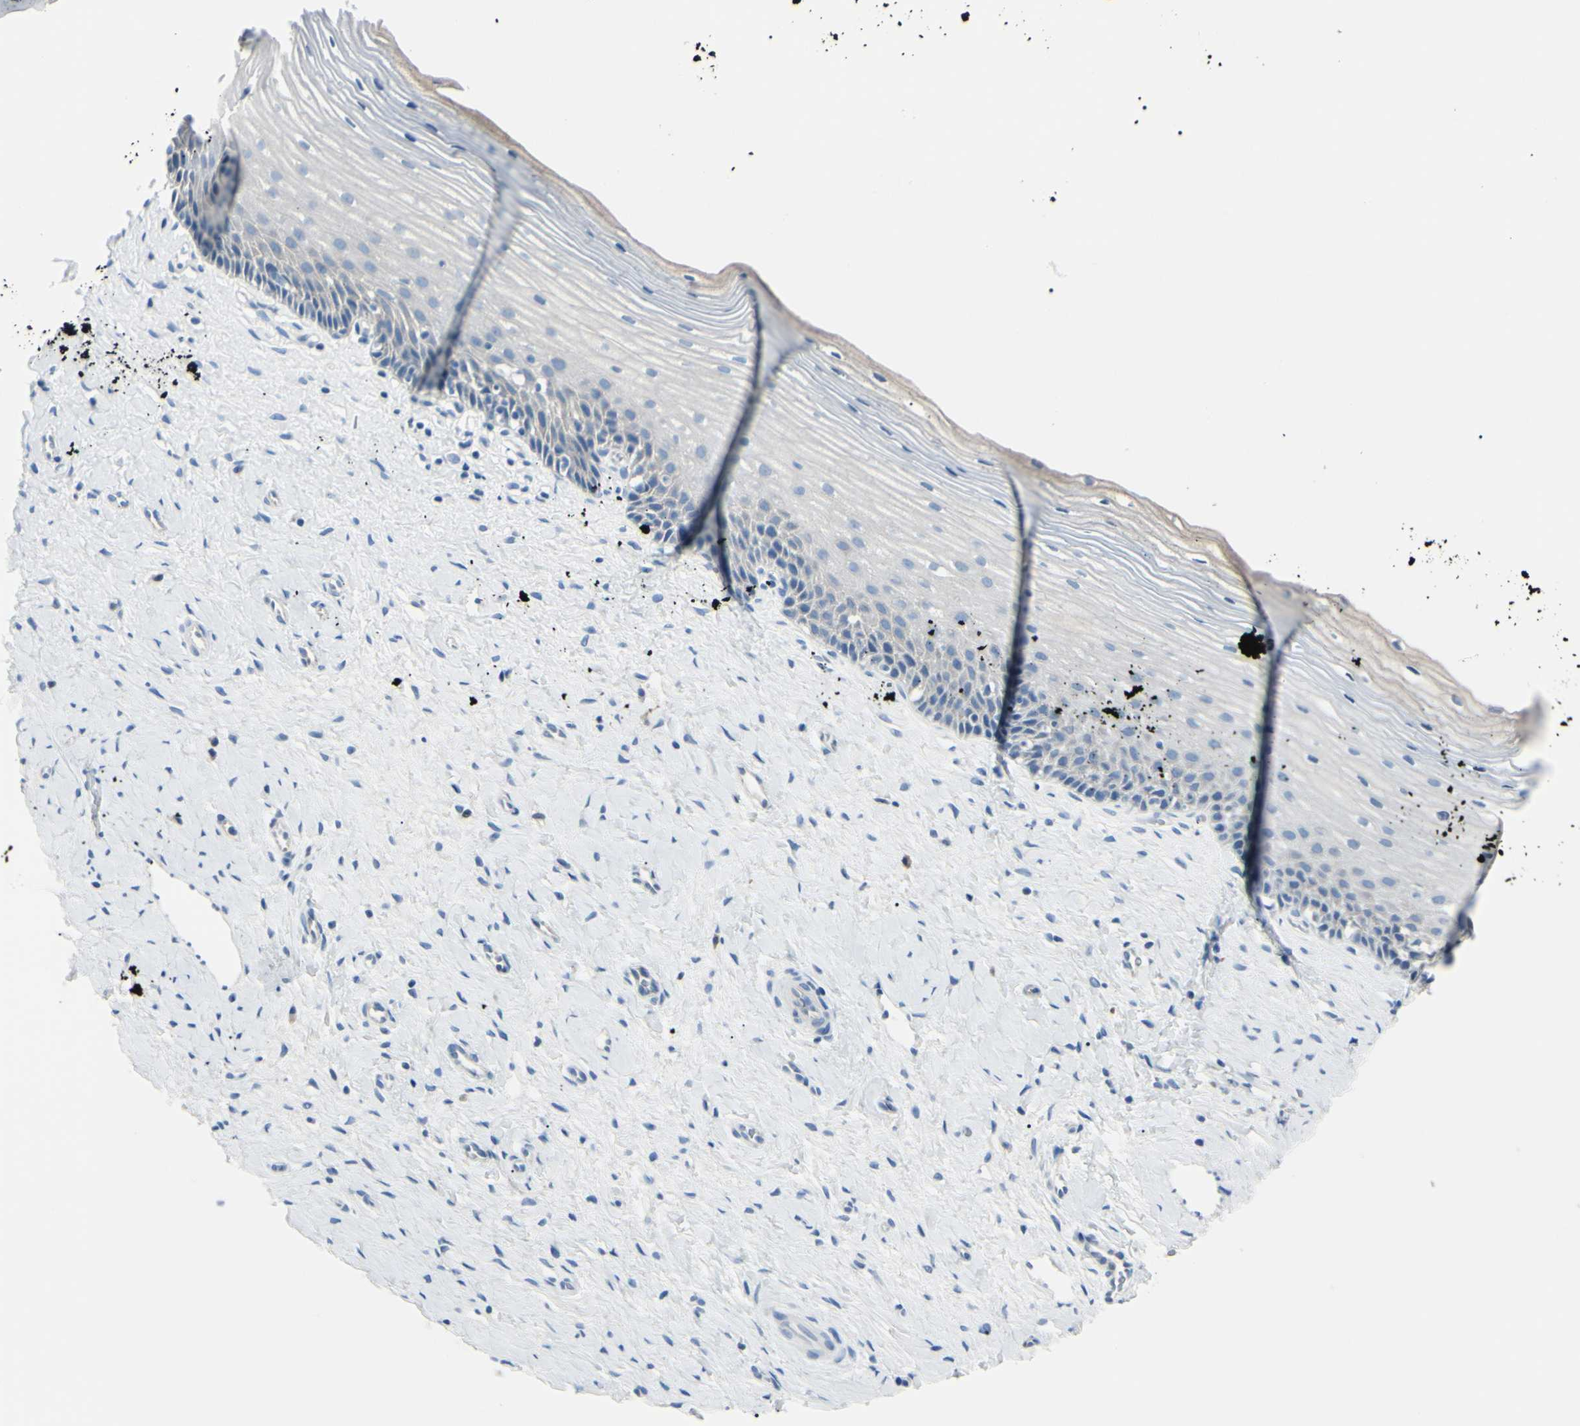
{"staining": {"intensity": "negative", "quantity": "none", "location": "none"}, "tissue": "cervix", "cell_type": "Glandular cells", "image_type": "normal", "snomed": [{"axis": "morphology", "description": "Normal tissue, NOS"}, {"axis": "topography", "description": "Cervix"}], "caption": "DAB (3,3'-diaminobenzidine) immunohistochemical staining of normal human cervix shows no significant expression in glandular cells. The staining is performed using DAB (3,3'-diaminobenzidine) brown chromogen with nuclei counter-stained in using hematoxylin.", "gene": "CA2", "patient": {"sex": "female", "age": 39}}